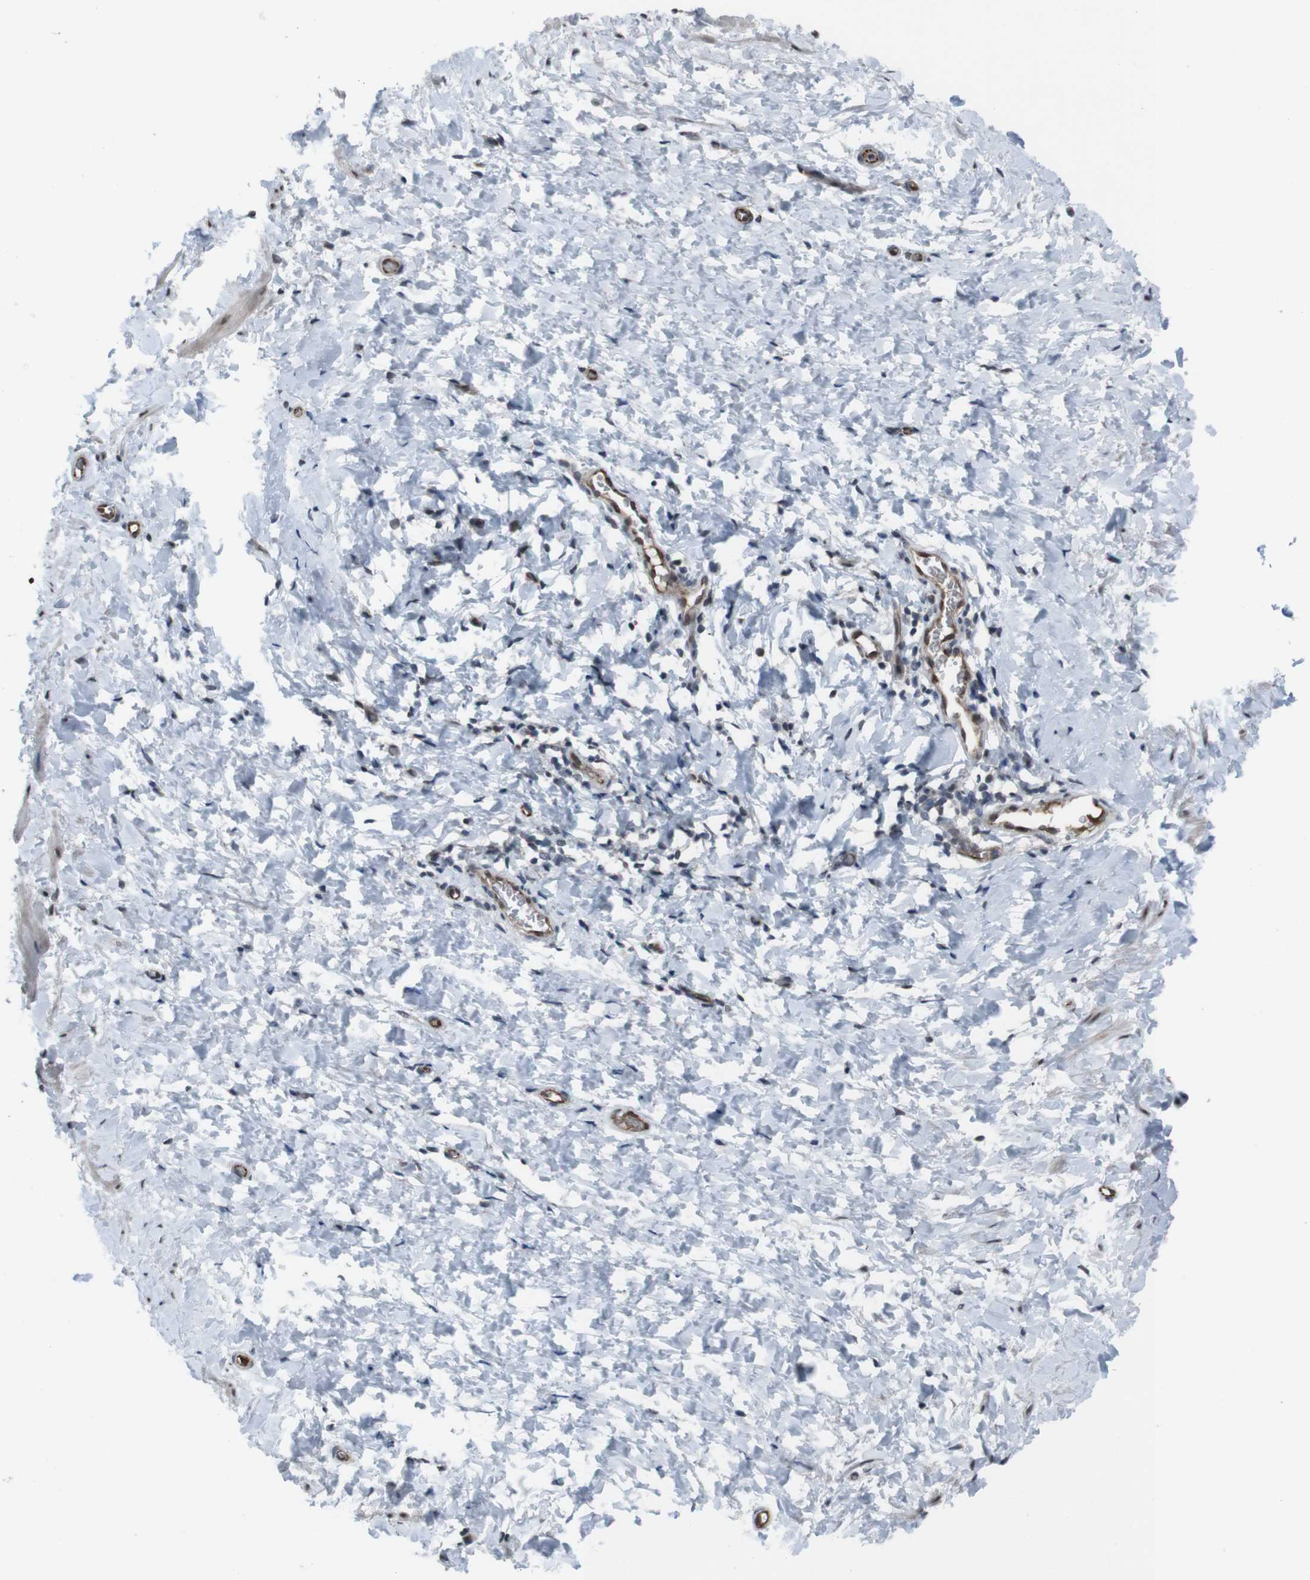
{"staining": {"intensity": "weak", "quantity": "25%-75%", "location": "cytoplasmic/membranous"}, "tissue": "smooth muscle", "cell_type": "Smooth muscle cells", "image_type": "normal", "snomed": [{"axis": "morphology", "description": "Normal tissue, NOS"}, {"axis": "topography", "description": "Smooth muscle"}], "caption": "Immunohistochemical staining of normal human smooth muscle demonstrates low levels of weak cytoplasmic/membranous staining in approximately 25%-75% of smooth muscle cells.", "gene": "SS18L1", "patient": {"sex": "male", "age": 16}}